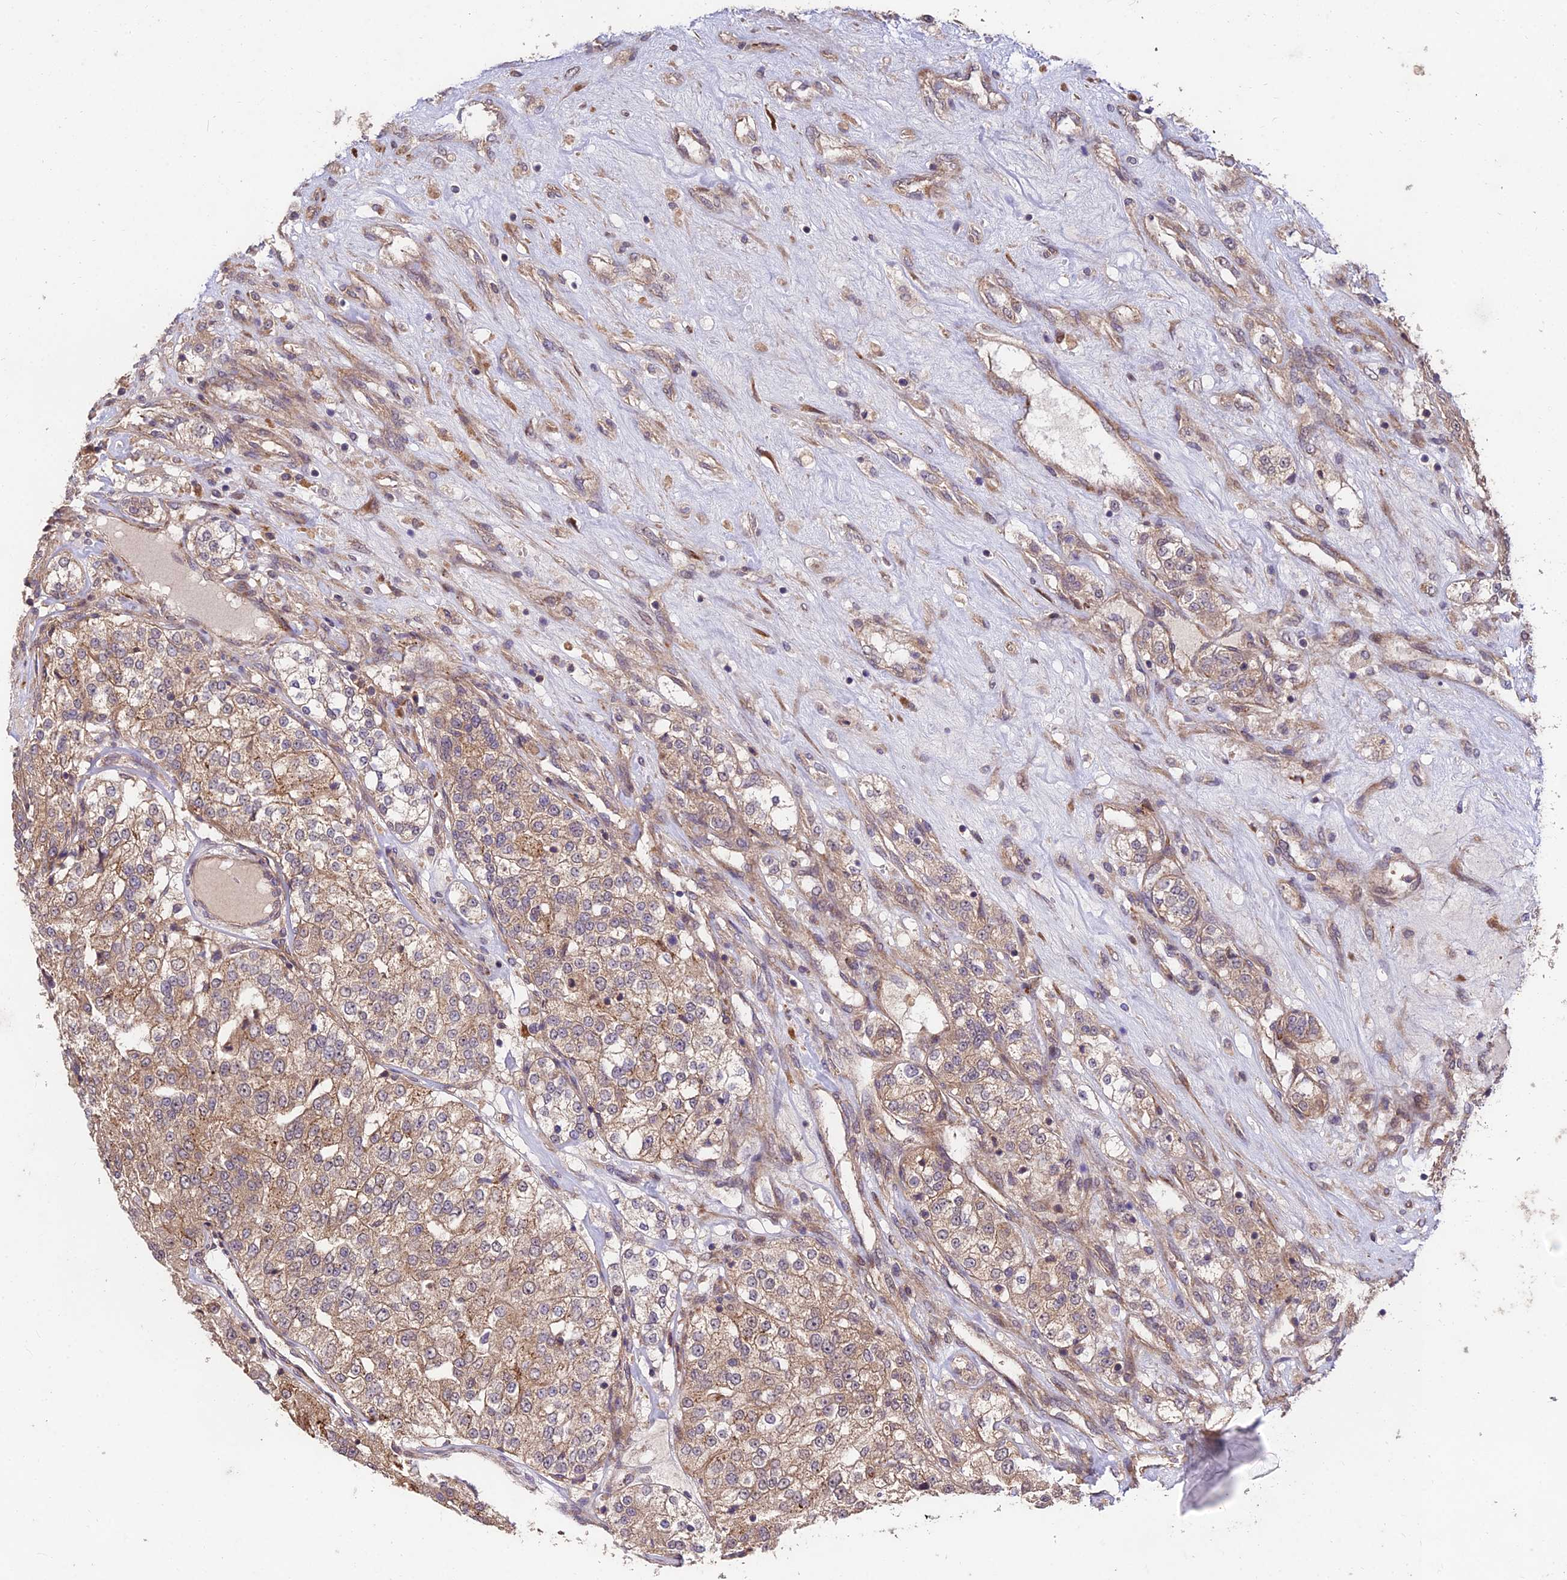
{"staining": {"intensity": "moderate", "quantity": ">75%", "location": "cytoplasmic/membranous"}, "tissue": "renal cancer", "cell_type": "Tumor cells", "image_type": "cancer", "snomed": [{"axis": "morphology", "description": "Adenocarcinoma, NOS"}, {"axis": "topography", "description": "Kidney"}], "caption": "Immunohistochemical staining of human adenocarcinoma (renal) displays moderate cytoplasmic/membranous protein staining in about >75% of tumor cells.", "gene": "MKKS", "patient": {"sex": "female", "age": 63}}